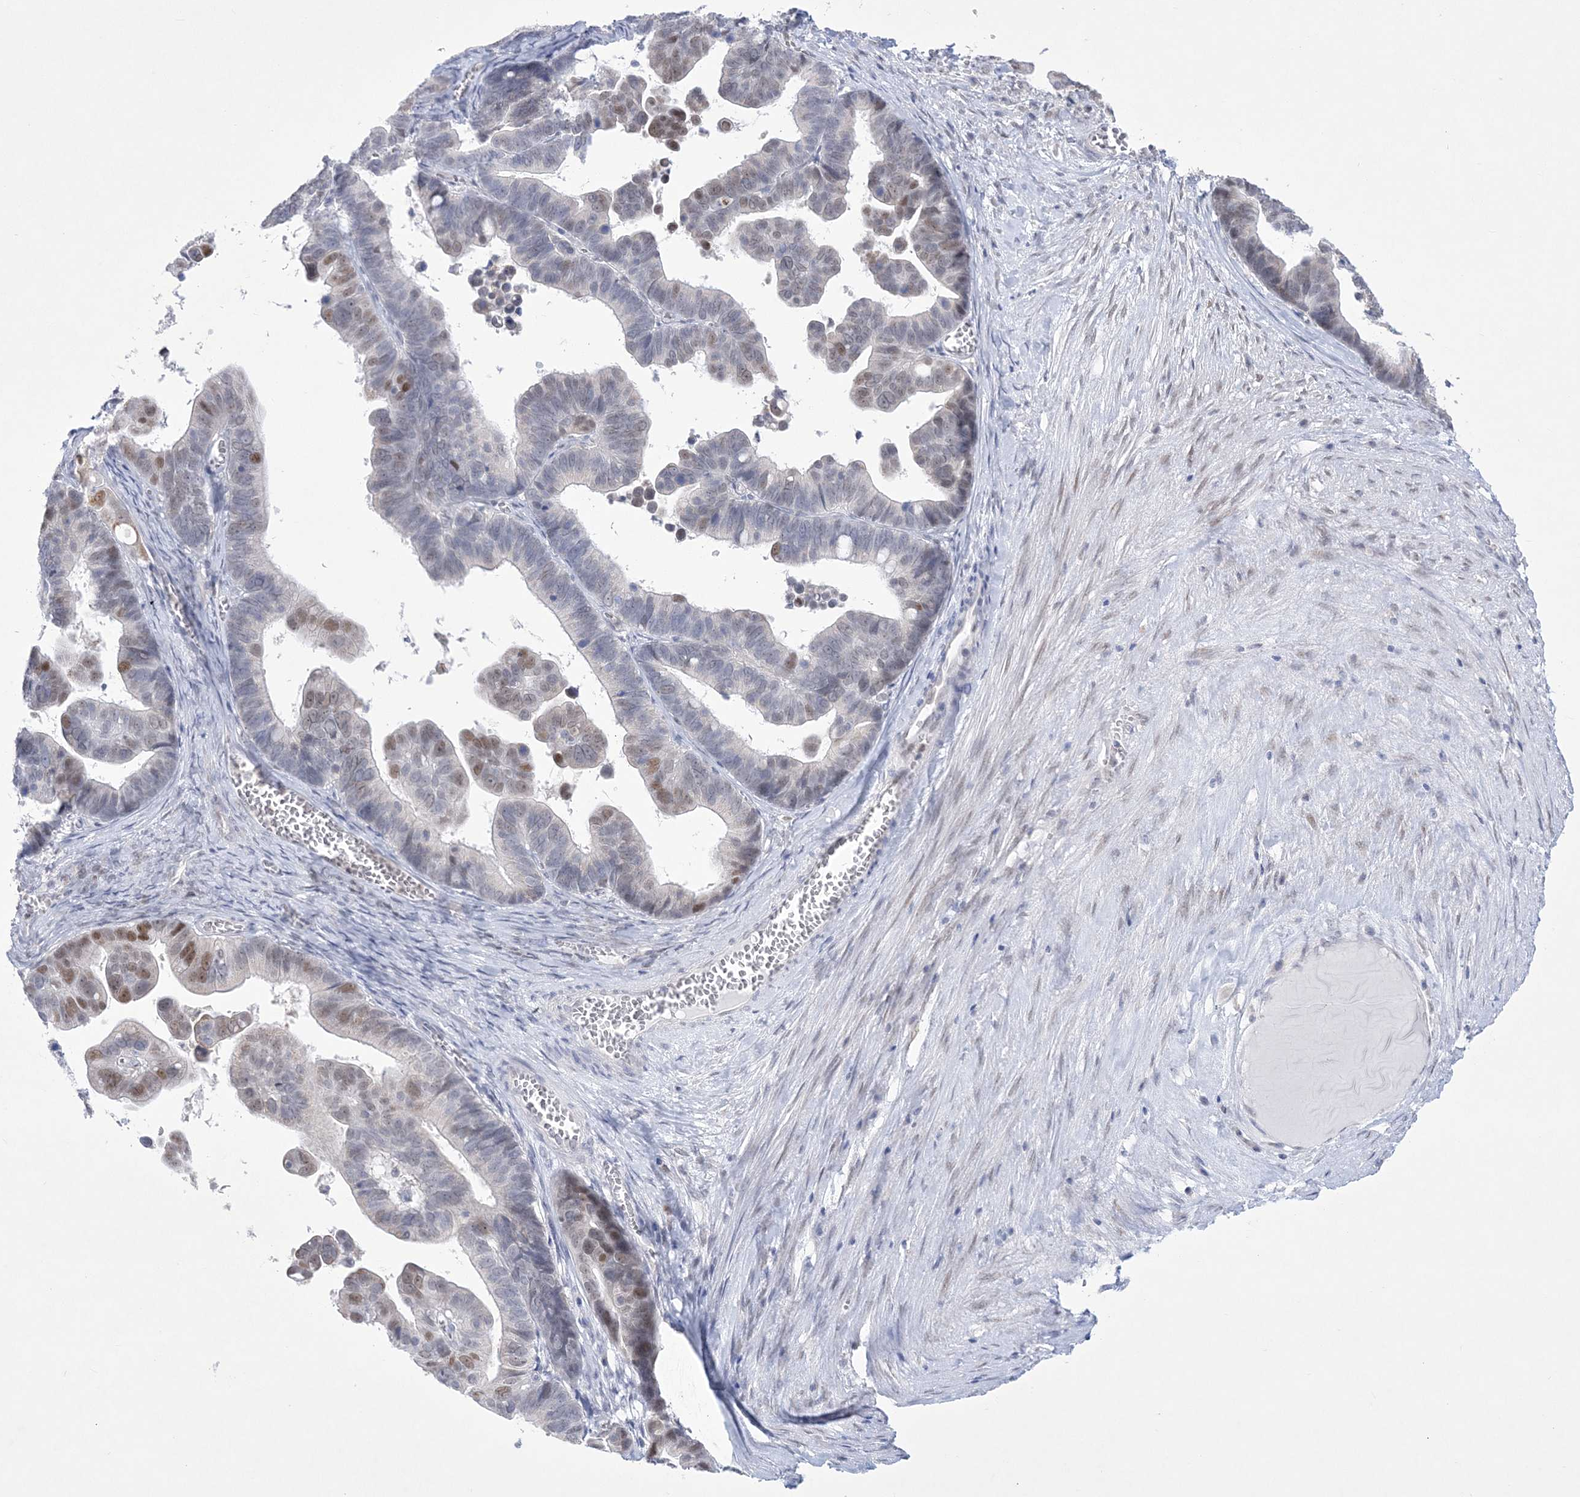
{"staining": {"intensity": "moderate", "quantity": "25%-75%", "location": "nuclear"}, "tissue": "ovarian cancer", "cell_type": "Tumor cells", "image_type": "cancer", "snomed": [{"axis": "morphology", "description": "Cystadenocarcinoma, serous, NOS"}, {"axis": "topography", "description": "Ovary"}], "caption": "The image exhibits staining of ovarian cancer, revealing moderate nuclear protein staining (brown color) within tumor cells.", "gene": "WDR27", "patient": {"sex": "female", "age": 56}}